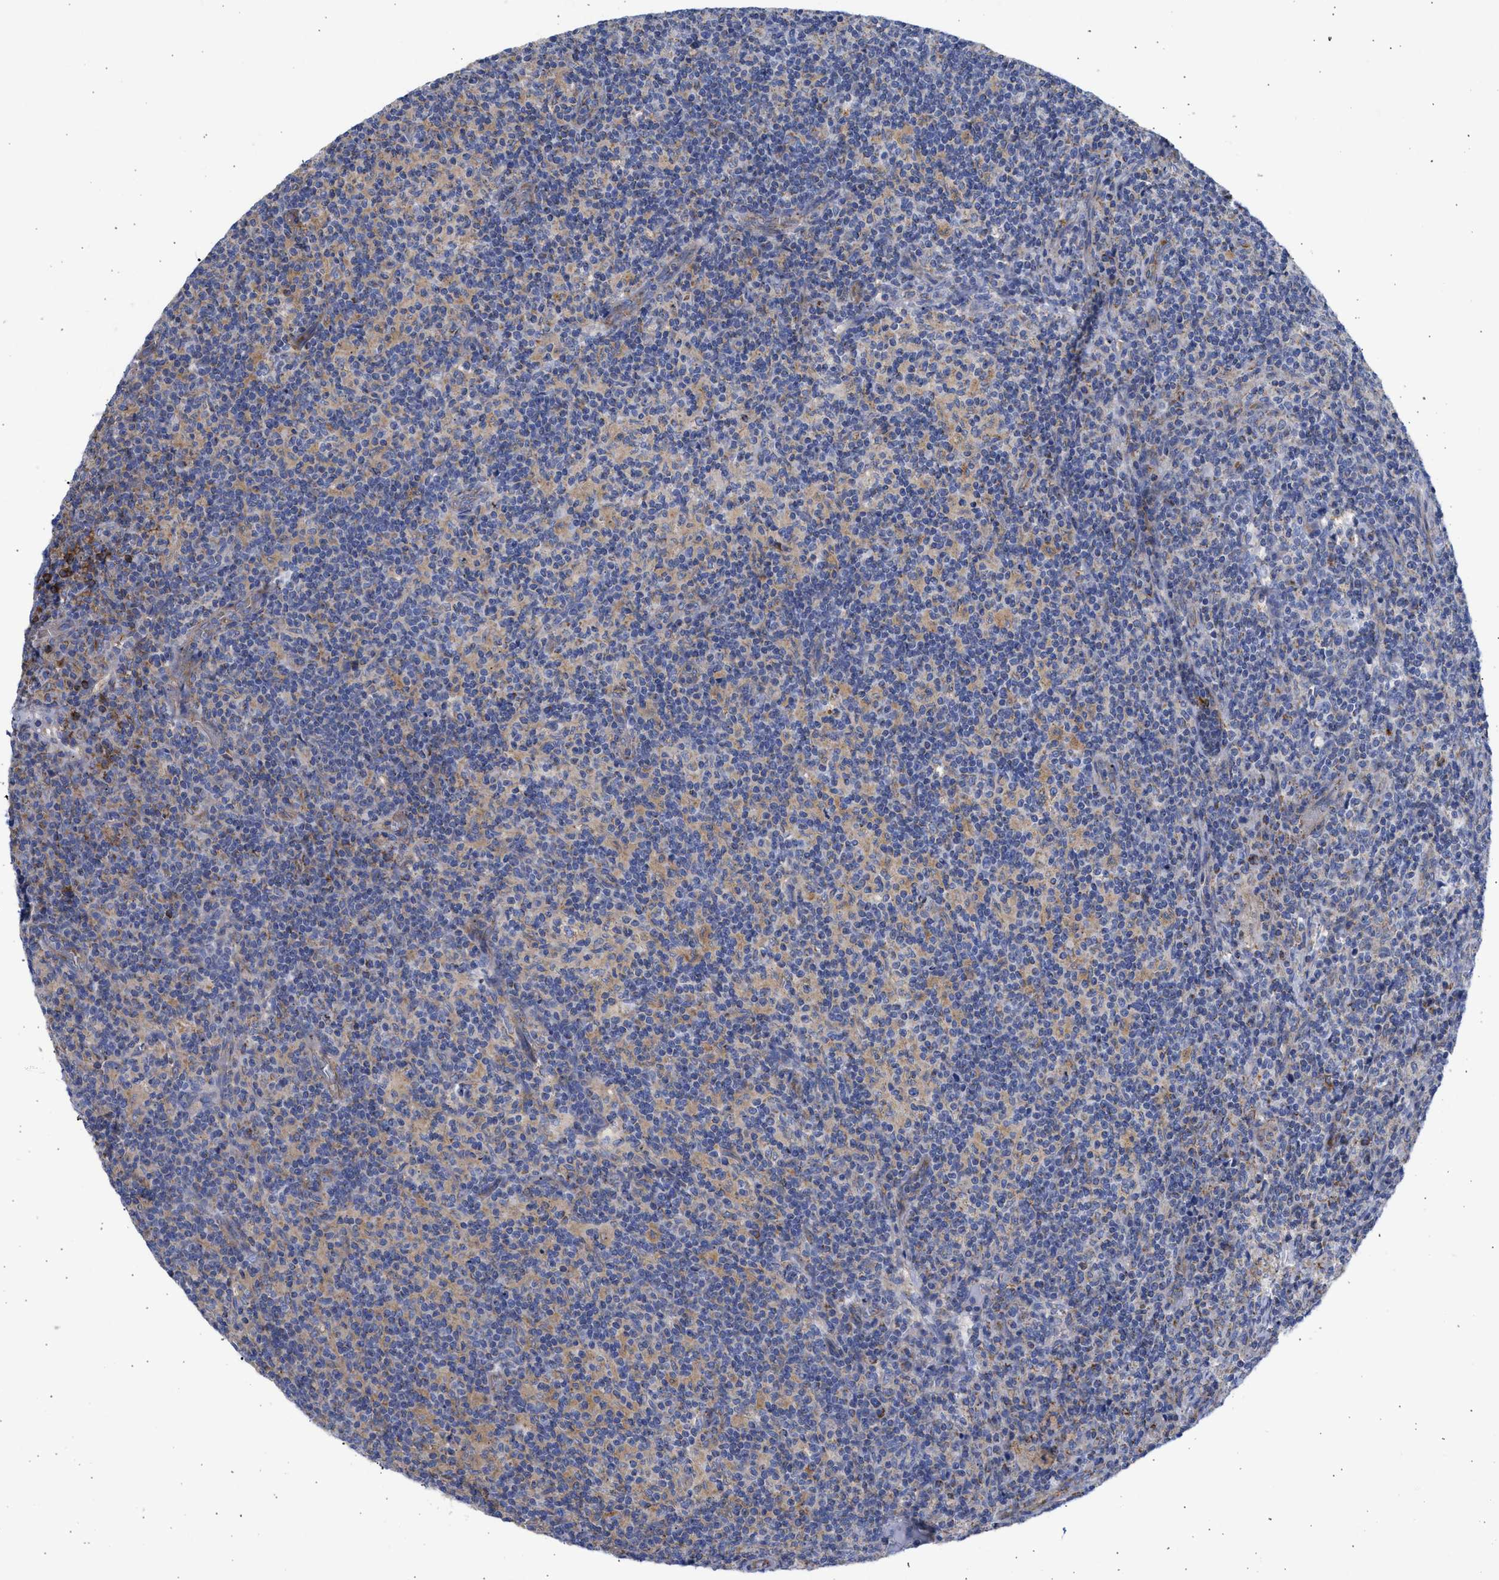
{"staining": {"intensity": "negative", "quantity": "none", "location": "none"}, "tissue": "lymph node", "cell_type": "Germinal center cells", "image_type": "normal", "snomed": [{"axis": "morphology", "description": "Normal tissue, NOS"}, {"axis": "morphology", "description": "Inflammation, NOS"}, {"axis": "topography", "description": "Lymph node"}], "caption": "An immunohistochemistry (IHC) histopathology image of benign lymph node is shown. There is no staining in germinal center cells of lymph node.", "gene": "BTG3", "patient": {"sex": "male", "age": 55}}